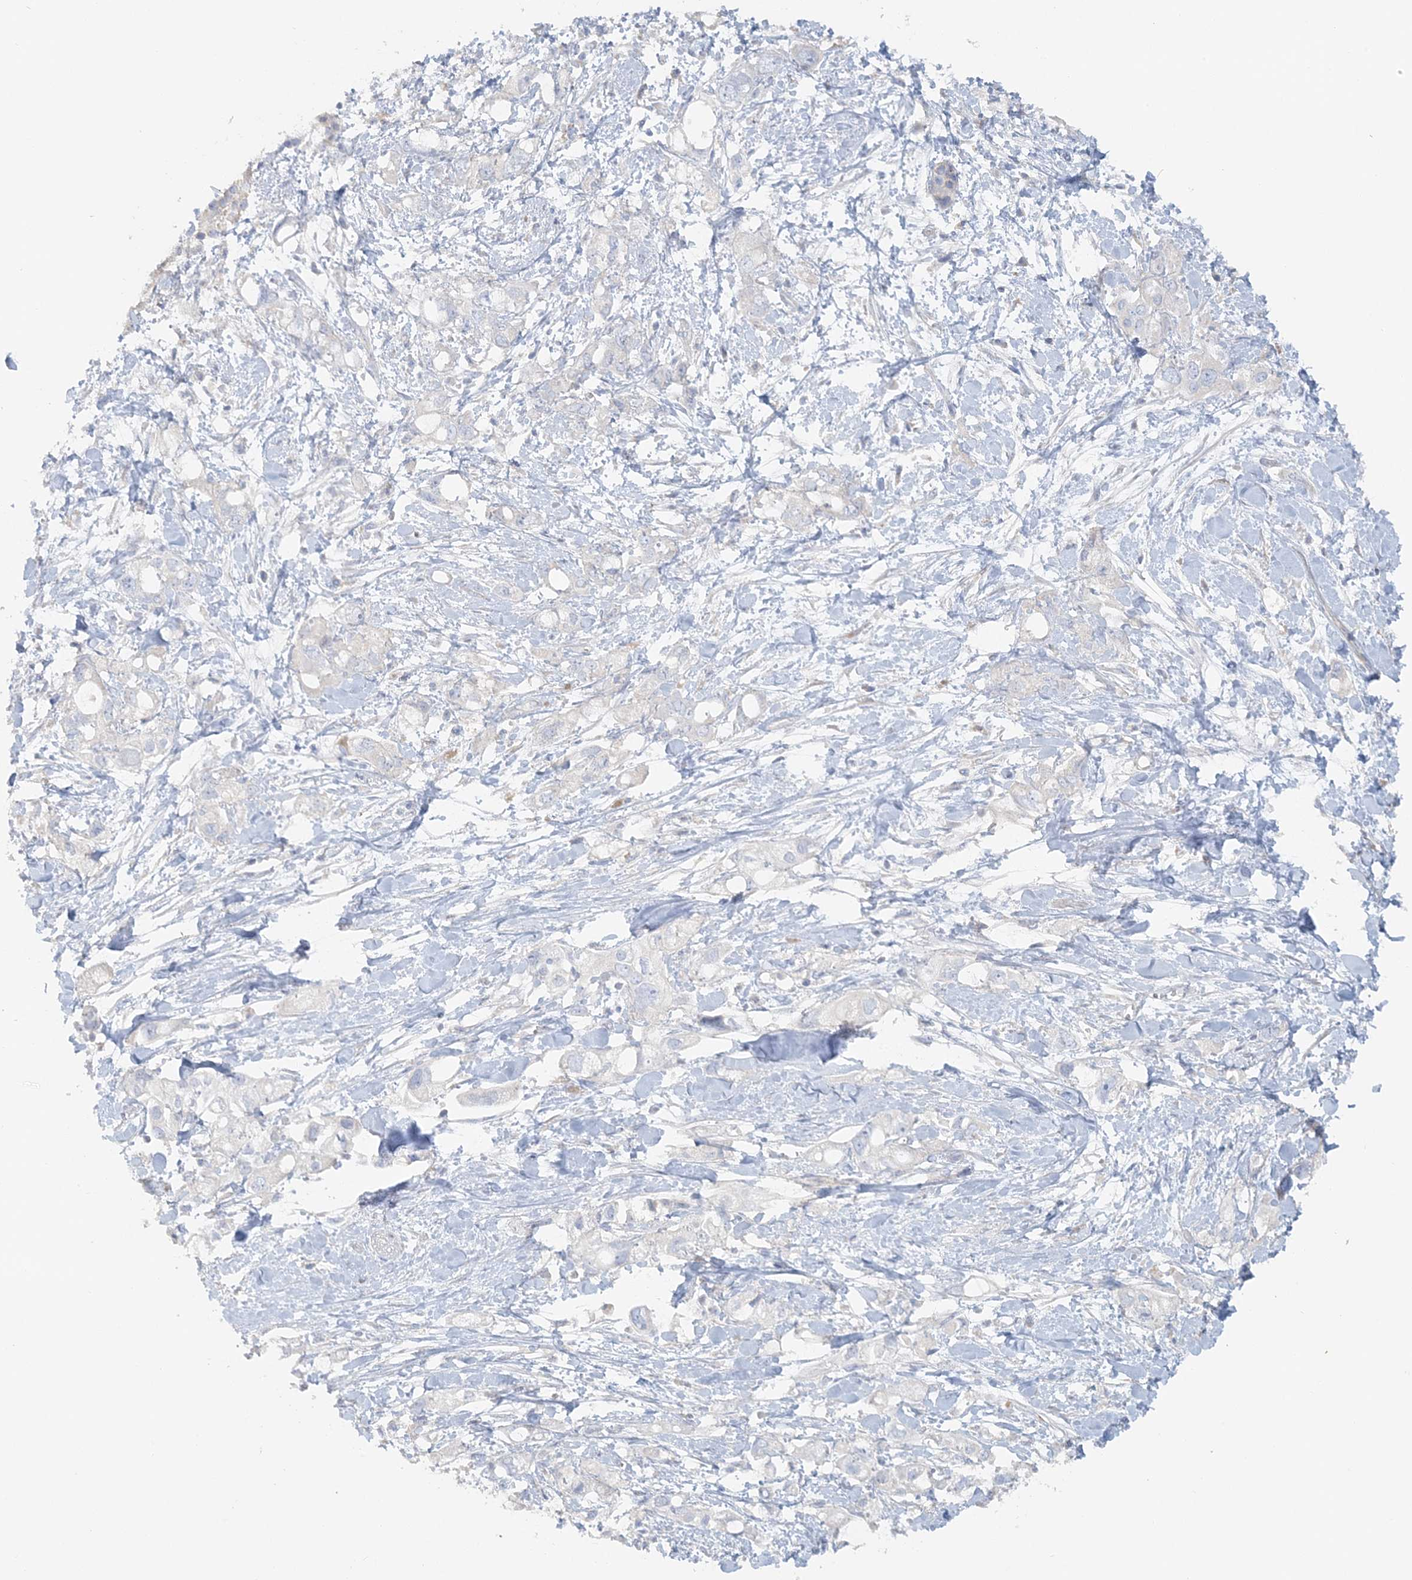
{"staining": {"intensity": "negative", "quantity": "none", "location": "none"}, "tissue": "pancreatic cancer", "cell_type": "Tumor cells", "image_type": "cancer", "snomed": [{"axis": "morphology", "description": "Adenocarcinoma, NOS"}, {"axis": "topography", "description": "Pancreas"}], "caption": "IHC micrograph of pancreatic cancer (adenocarcinoma) stained for a protein (brown), which reveals no staining in tumor cells.", "gene": "TBC1D5", "patient": {"sex": "female", "age": 56}}